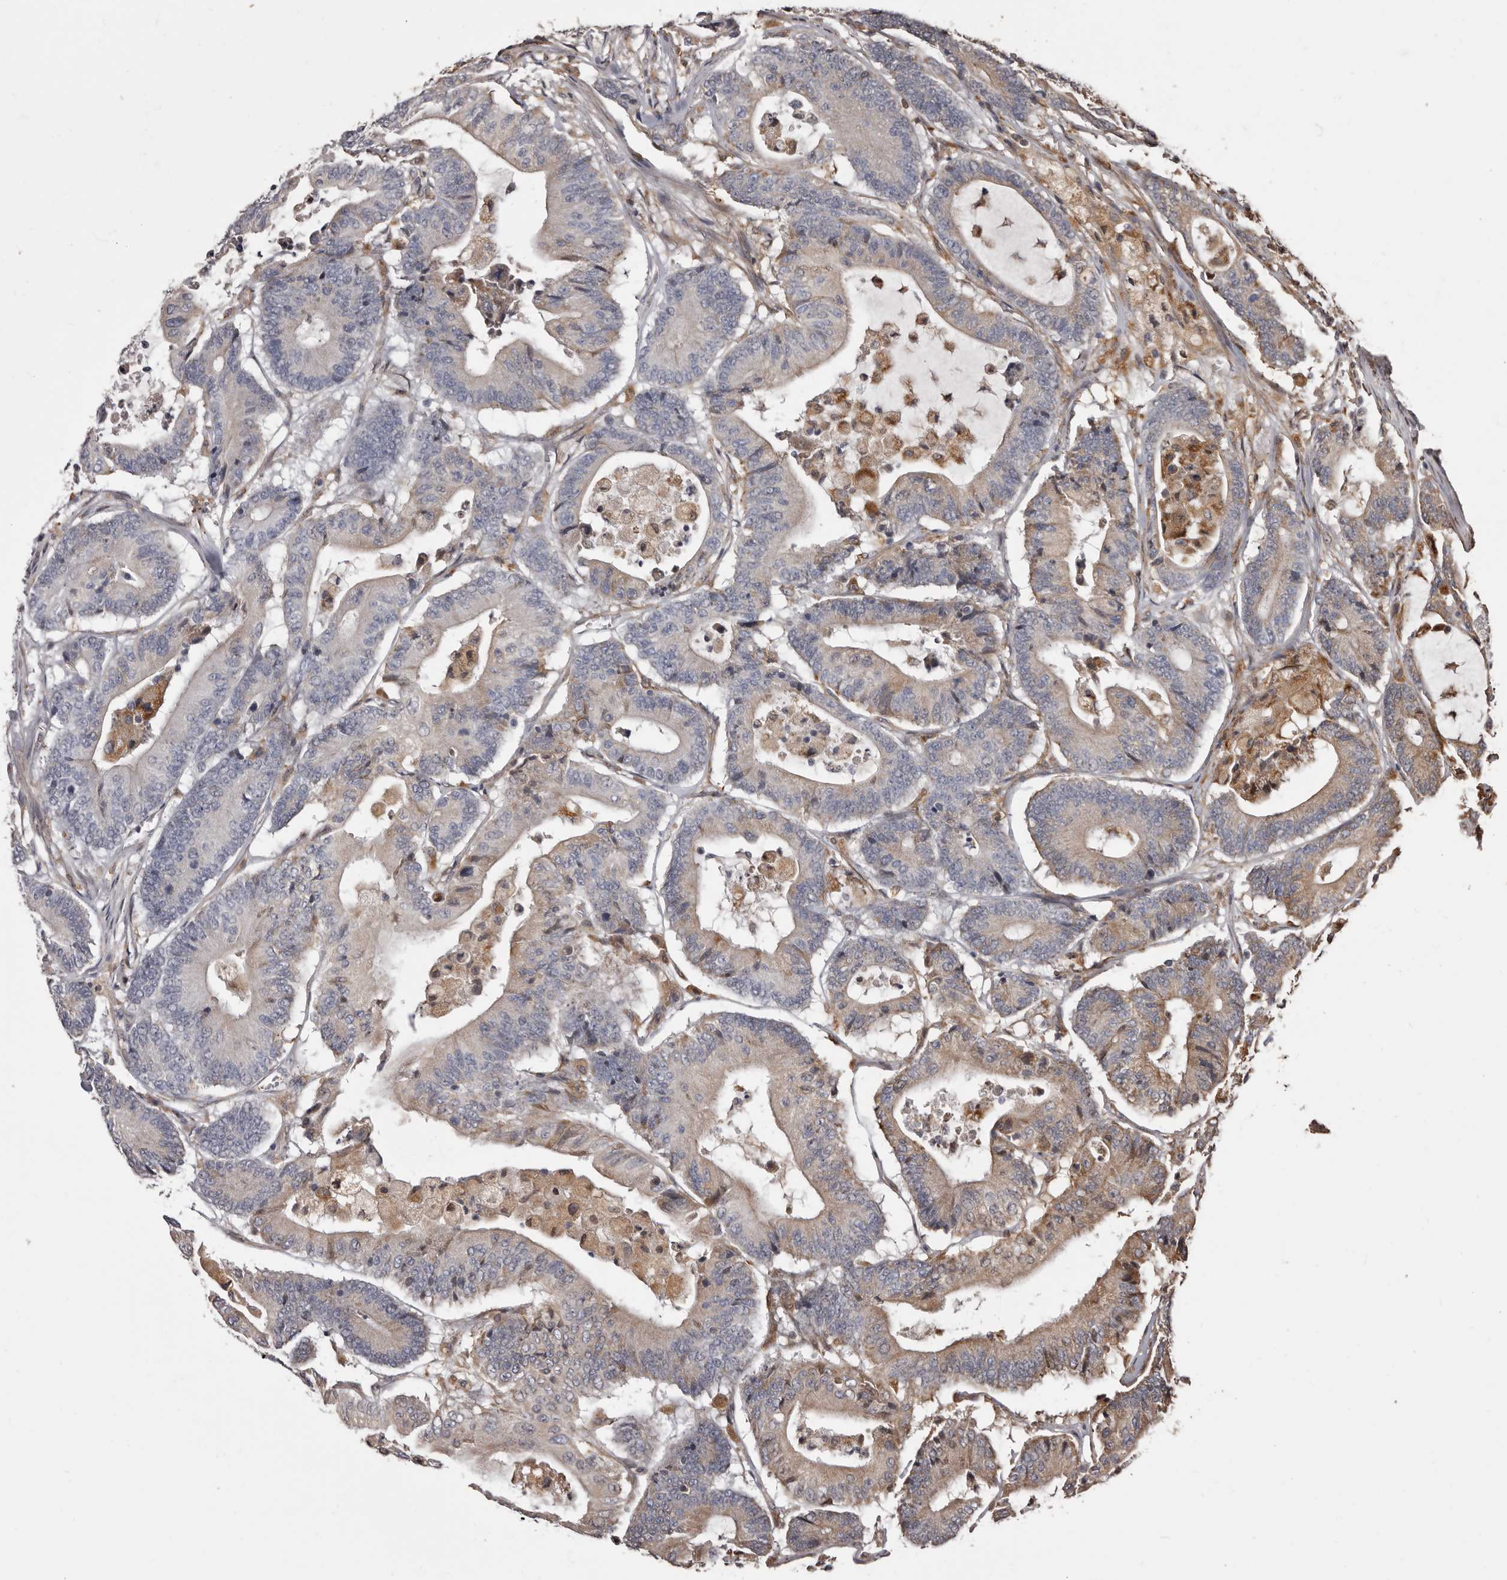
{"staining": {"intensity": "weak", "quantity": "25%-75%", "location": "cytoplasmic/membranous"}, "tissue": "colorectal cancer", "cell_type": "Tumor cells", "image_type": "cancer", "snomed": [{"axis": "morphology", "description": "Adenocarcinoma, NOS"}, {"axis": "topography", "description": "Colon"}], "caption": "This image demonstrates colorectal cancer (adenocarcinoma) stained with immunohistochemistry (IHC) to label a protein in brown. The cytoplasmic/membranous of tumor cells show weak positivity for the protein. Nuclei are counter-stained blue.", "gene": "ZCCHC7", "patient": {"sex": "female", "age": 84}}